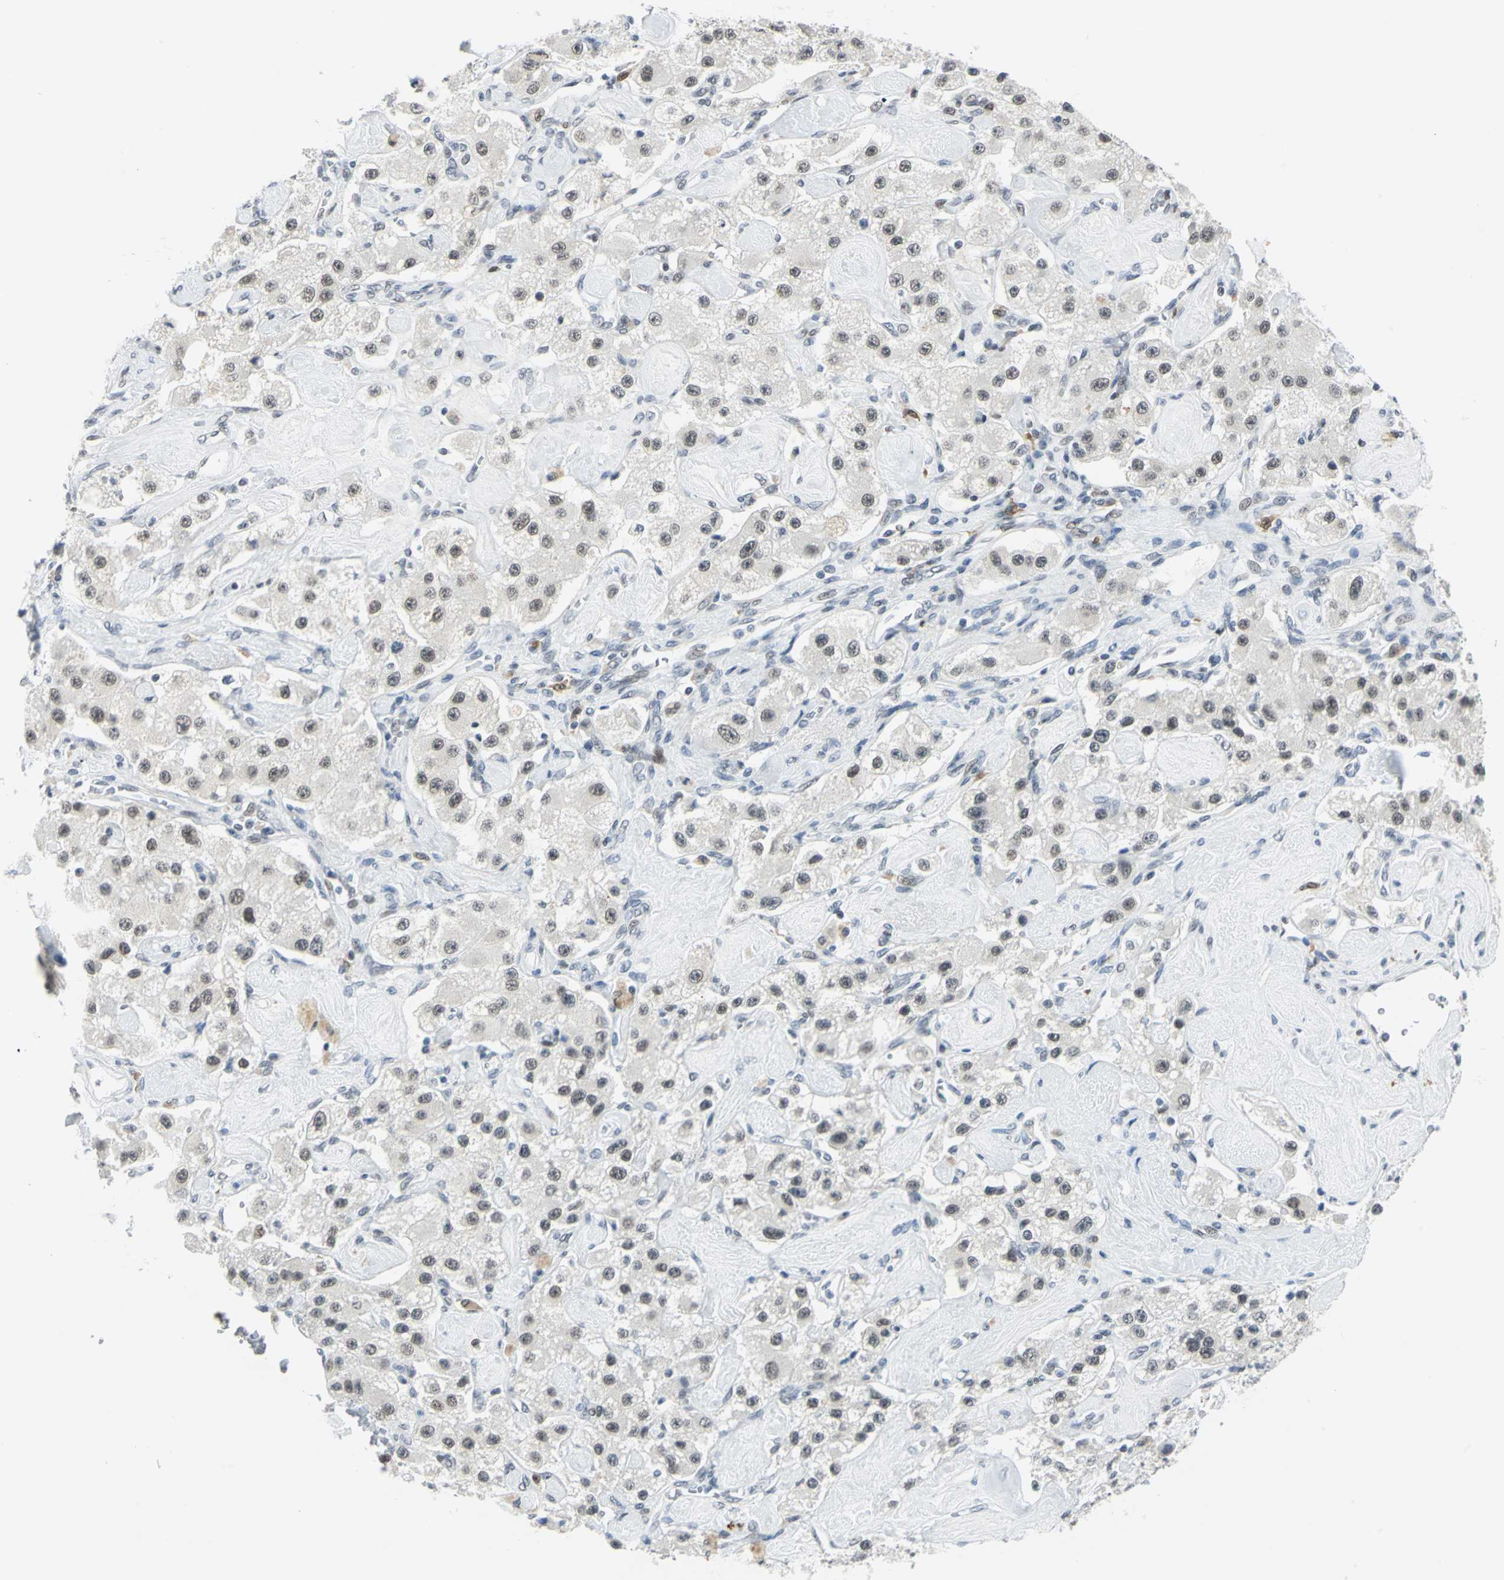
{"staining": {"intensity": "weak", "quantity": "<25%", "location": "nuclear"}, "tissue": "carcinoid", "cell_type": "Tumor cells", "image_type": "cancer", "snomed": [{"axis": "morphology", "description": "Carcinoid, malignant, NOS"}, {"axis": "topography", "description": "Pancreas"}], "caption": "Malignant carcinoid was stained to show a protein in brown. There is no significant positivity in tumor cells. Brightfield microscopy of immunohistochemistry (IHC) stained with DAB (3,3'-diaminobenzidine) (brown) and hematoxylin (blue), captured at high magnification.", "gene": "MTMR10", "patient": {"sex": "male", "age": 41}}